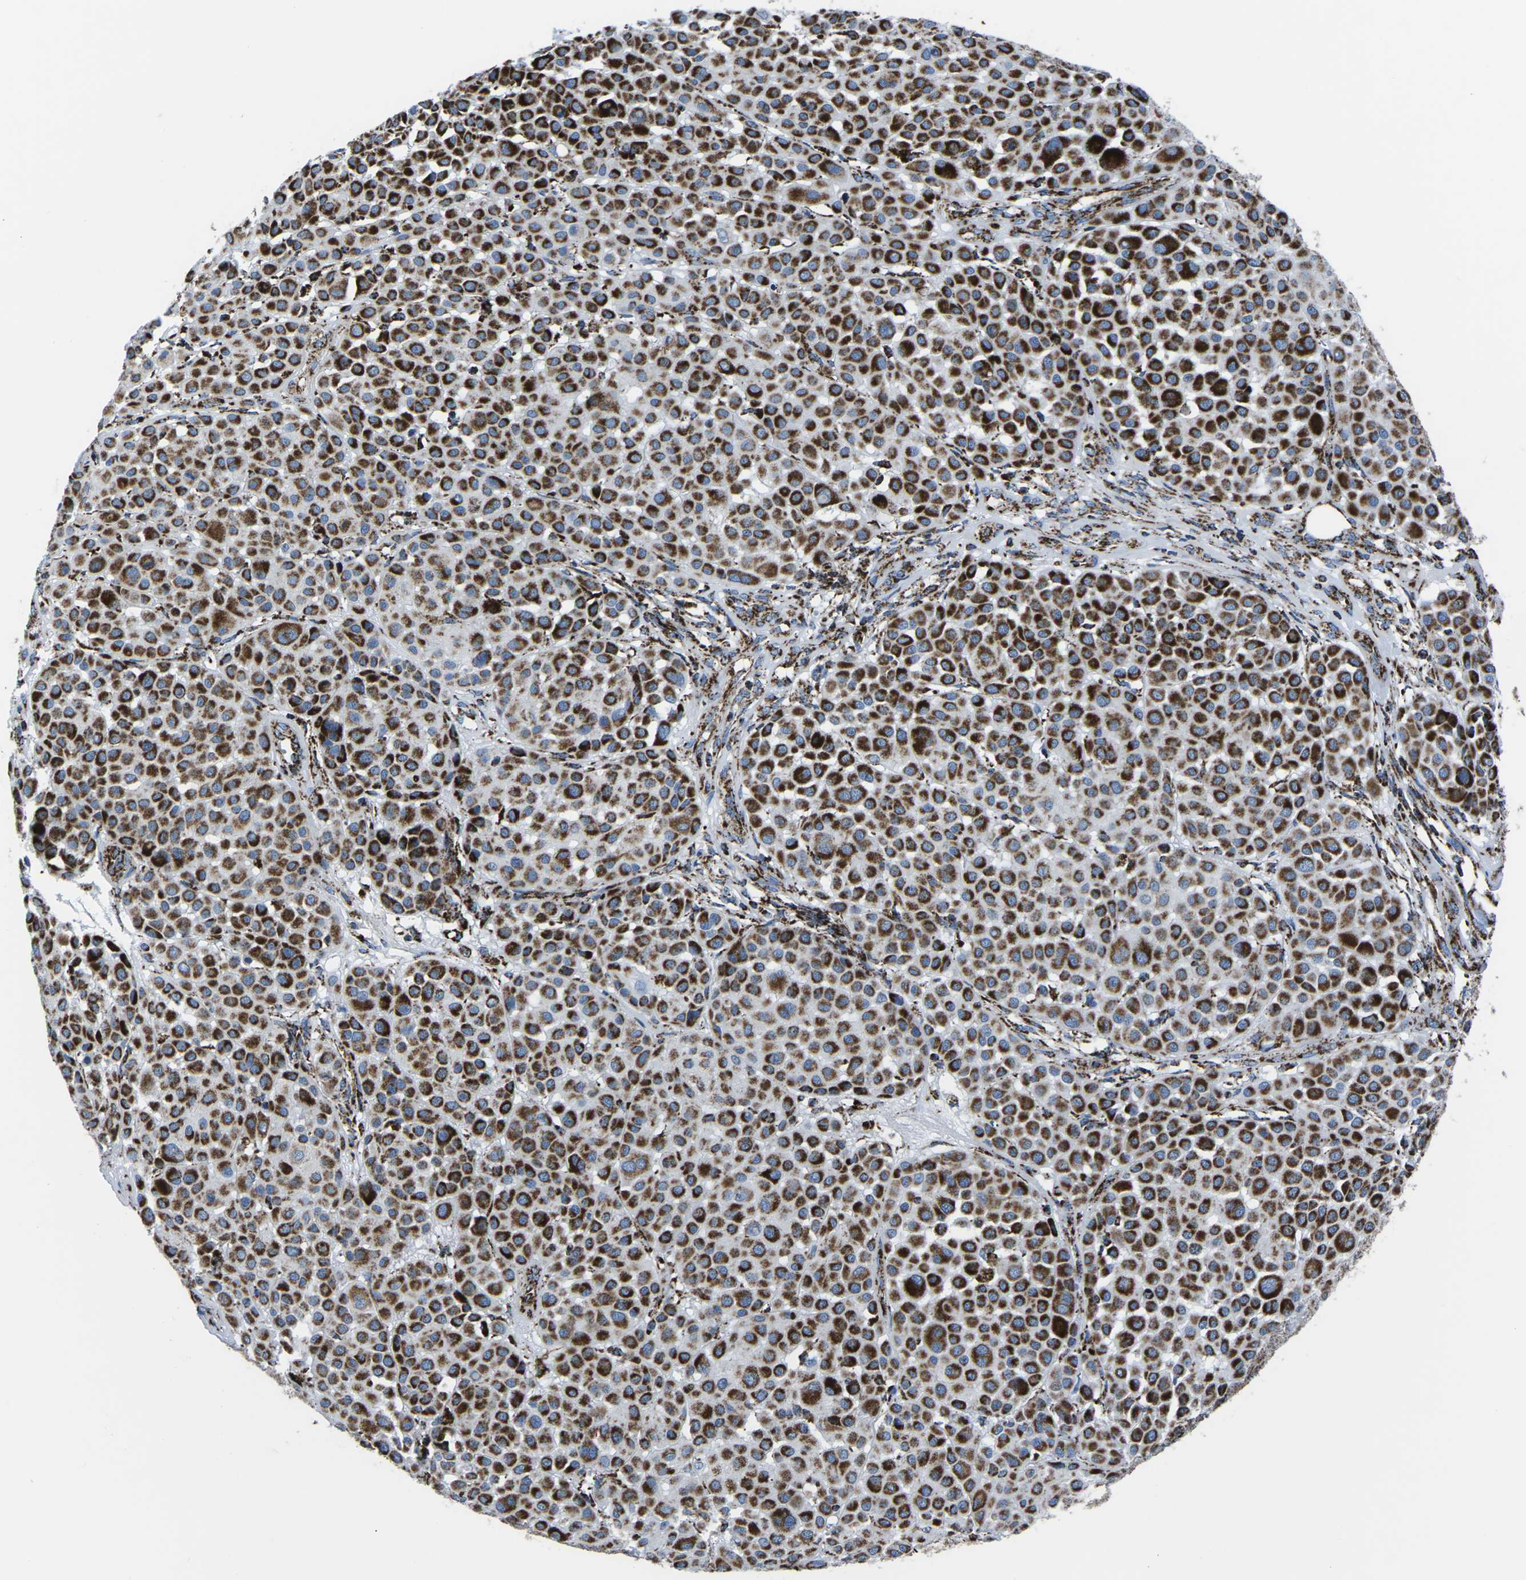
{"staining": {"intensity": "strong", "quantity": ">75%", "location": "cytoplasmic/membranous"}, "tissue": "melanoma", "cell_type": "Tumor cells", "image_type": "cancer", "snomed": [{"axis": "morphology", "description": "Malignant melanoma, Metastatic site"}, {"axis": "topography", "description": "Soft tissue"}], "caption": "The image displays staining of melanoma, revealing strong cytoplasmic/membranous protein expression (brown color) within tumor cells. Using DAB (brown) and hematoxylin (blue) stains, captured at high magnification using brightfield microscopy.", "gene": "MT-CO2", "patient": {"sex": "male", "age": 41}}